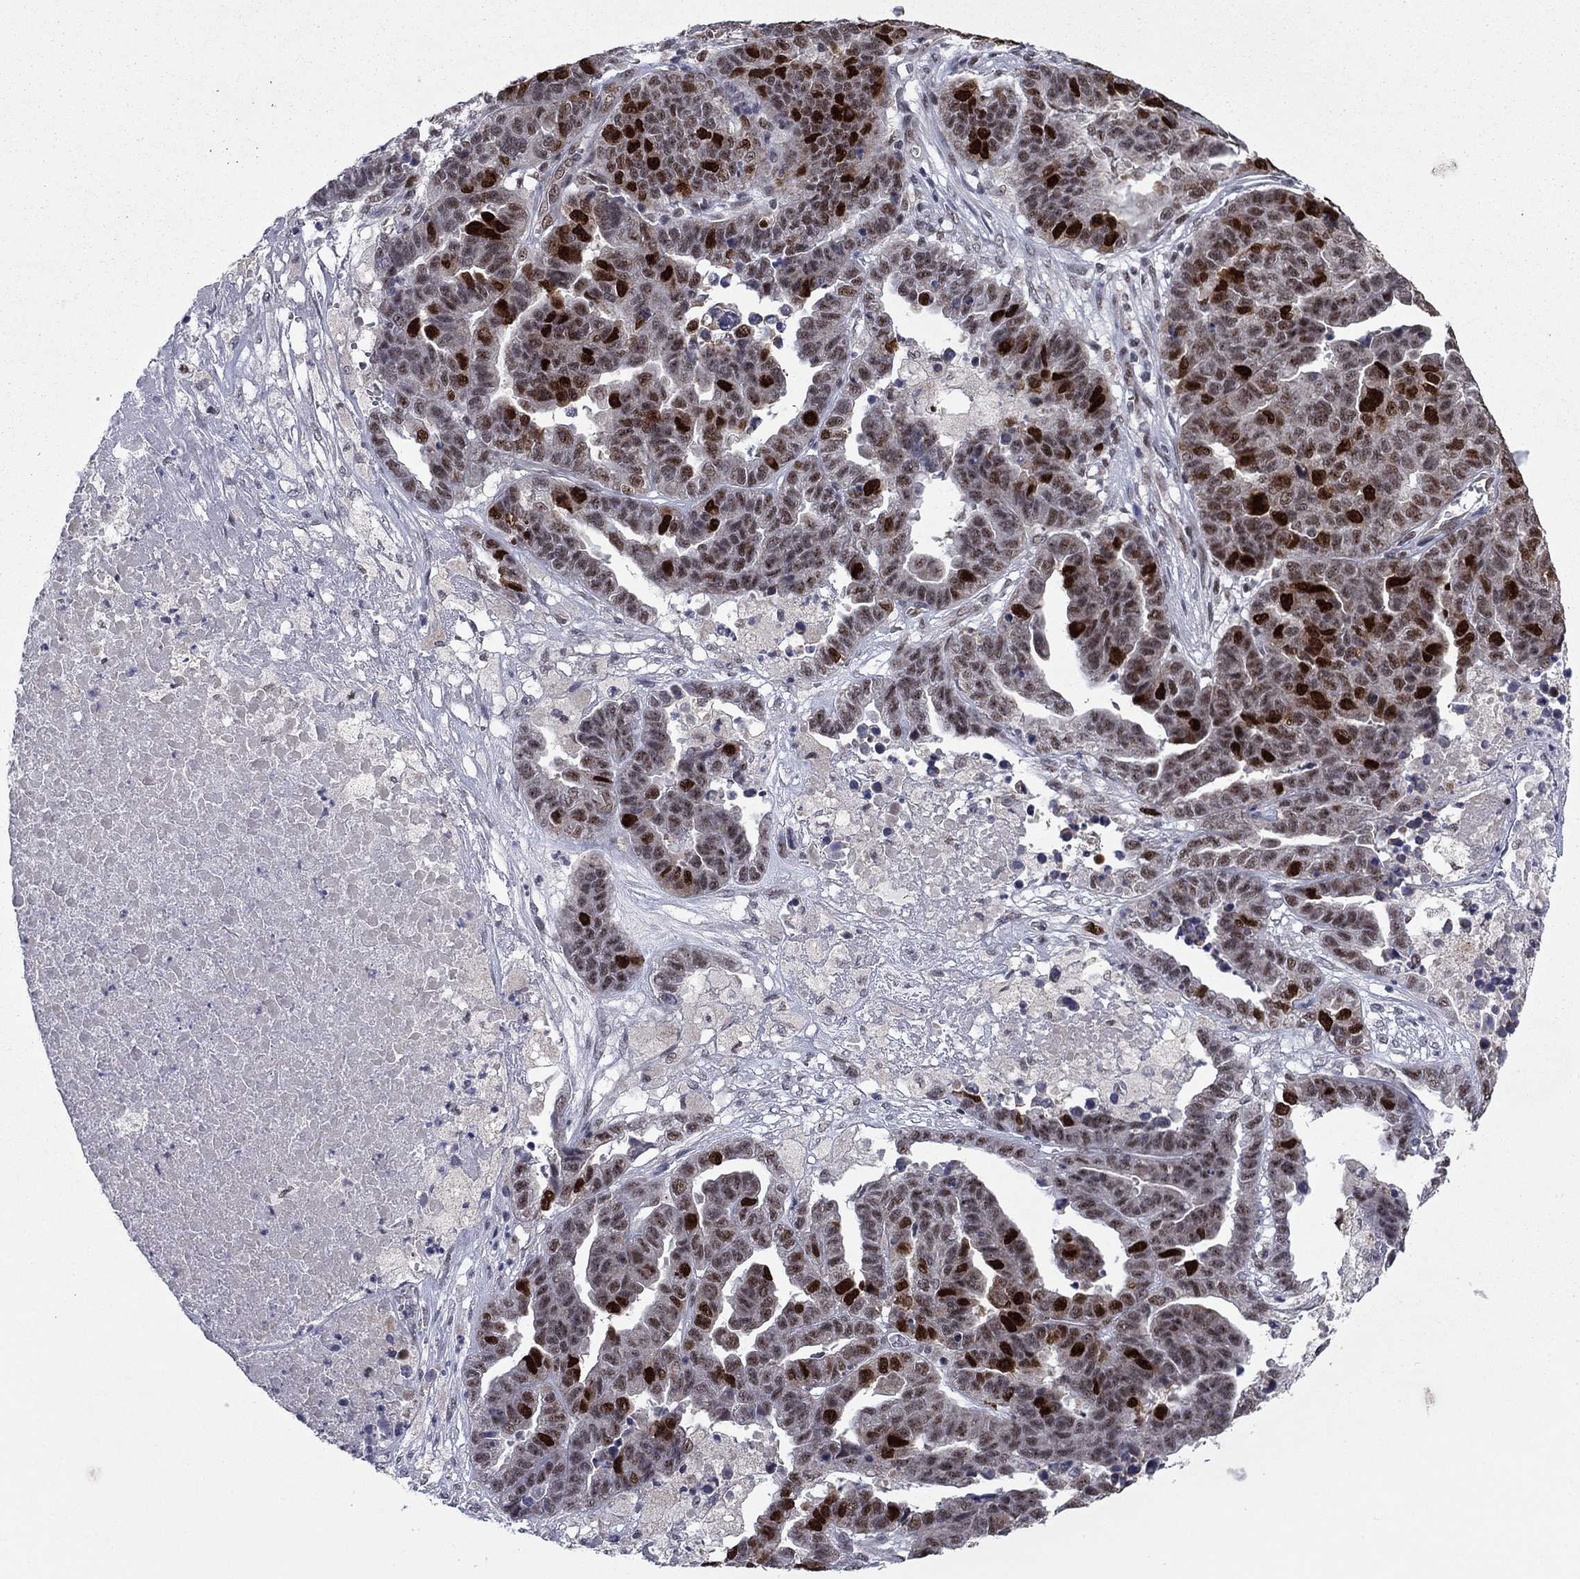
{"staining": {"intensity": "strong", "quantity": "25%-75%", "location": "nuclear"}, "tissue": "ovarian cancer", "cell_type": "Tumor cells", "image_type": "cancer", "snomed": [{"axis": "morphology", "description": "Cystadenocarcinoma, serous, NOS"}, {"axis": "topography", "description": "Ovary"}], "caption": "Immunohistochemistry (IHC) (DAB) staining of serous cystadenocarcinoma (ovarian) demonstrates strong nuclear protein positivity in about 25%-75% of tumor cells.", "gene": "CDCA5", "patient": {"sex": "female", "age": 87}}